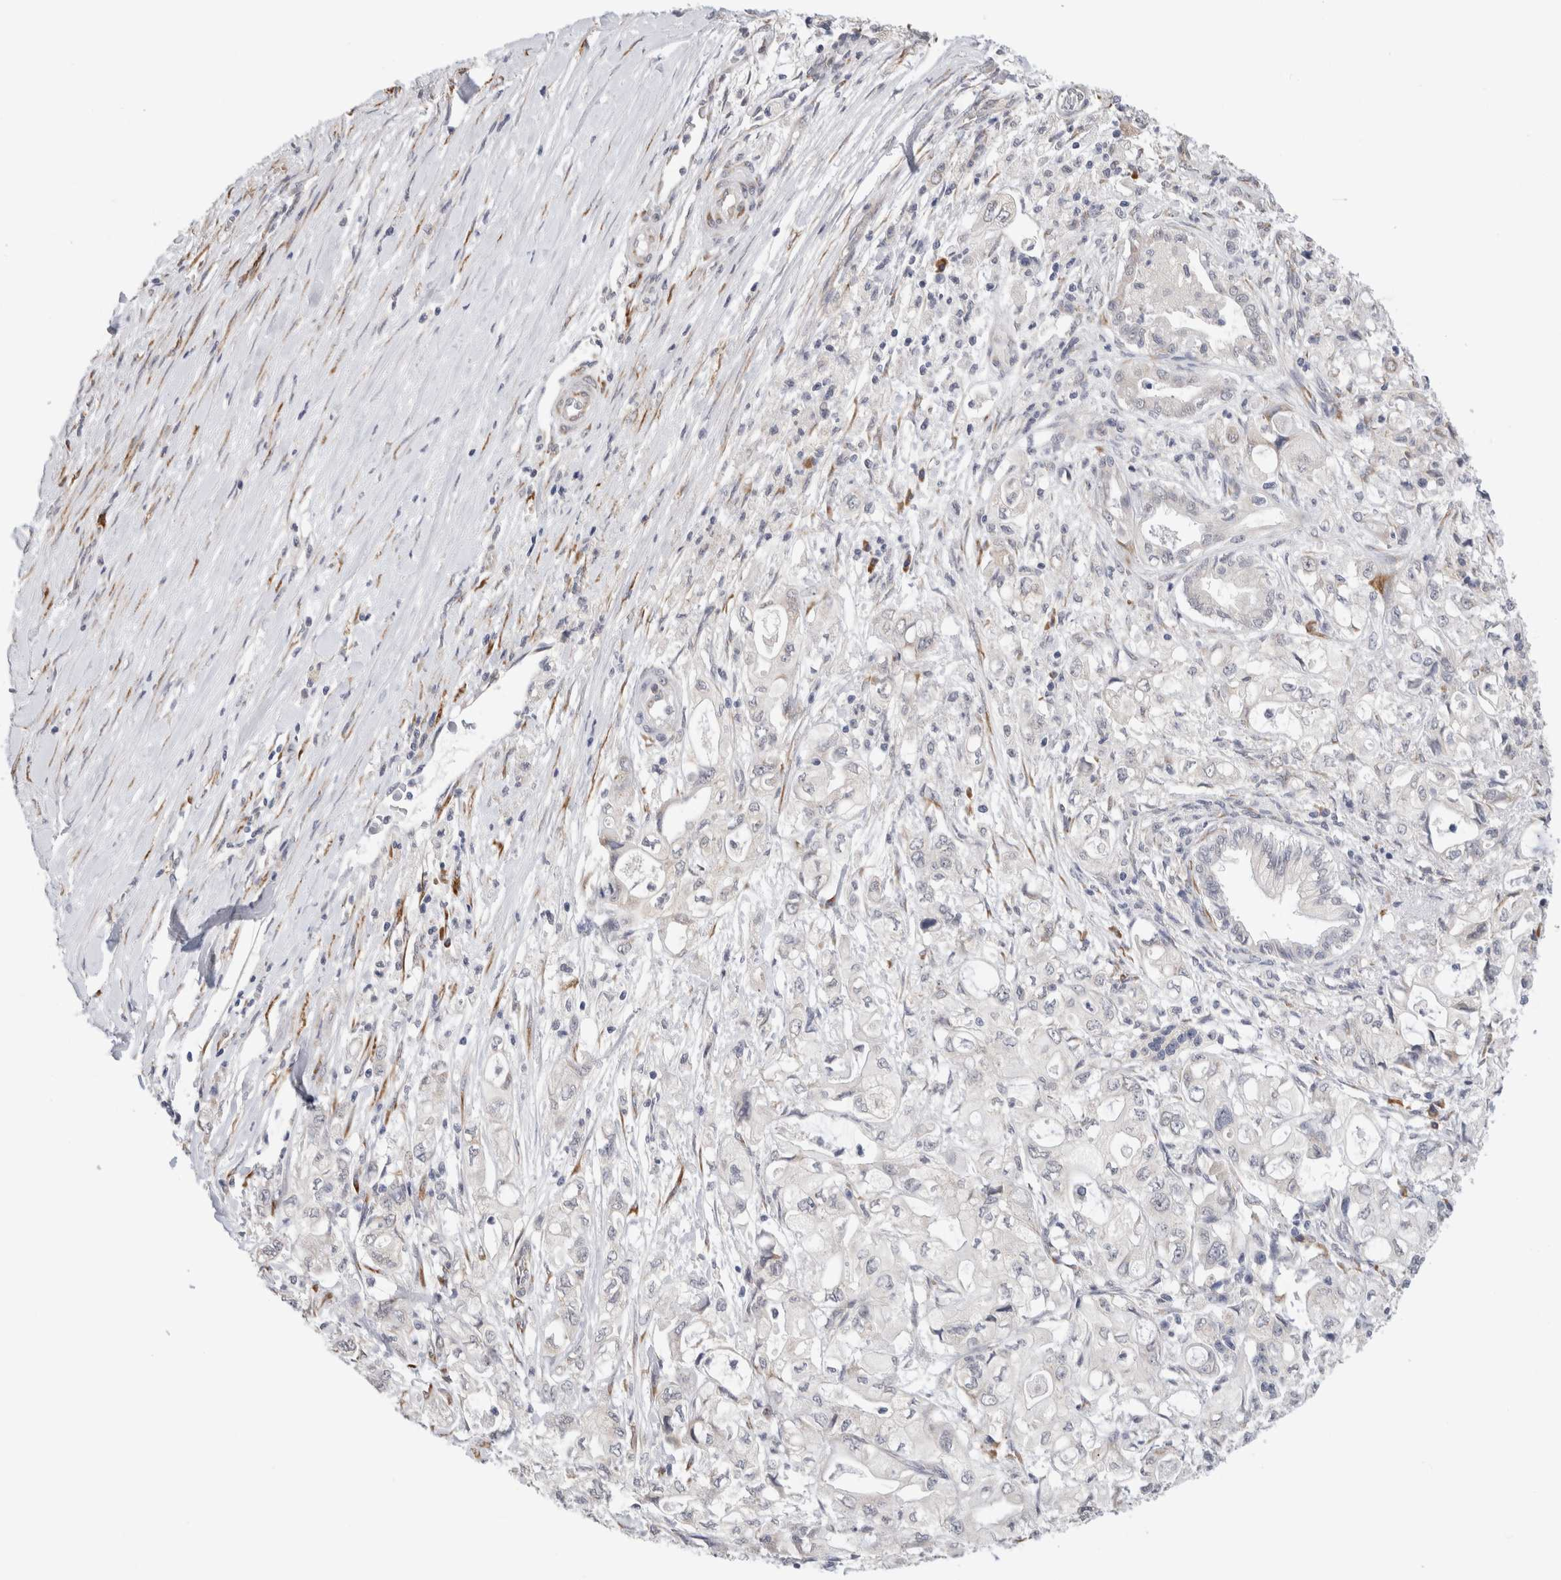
{"staining": {"intensity": "negative", "quantity": "none", "location": "none"}, "tissue": "pancreatic cancer", "cell_type": "Tumor cells", "image_type": "cancer", "snomed": [{"axis": "morphology", "description": "Adenocarcinoma, NOS"}, {"axis": "topography", "description": "Pancreas"}], "caption": "High magnification brightfield microscopy of pancreatic cancer stained with DAB (3,3'-diaminobenzidine) (brown) and counterstained with hematoxylin (blue): tumor cells show no significant expression.", "gene": "HDLBP", "patient": {"sex": "male", "age": 79}}